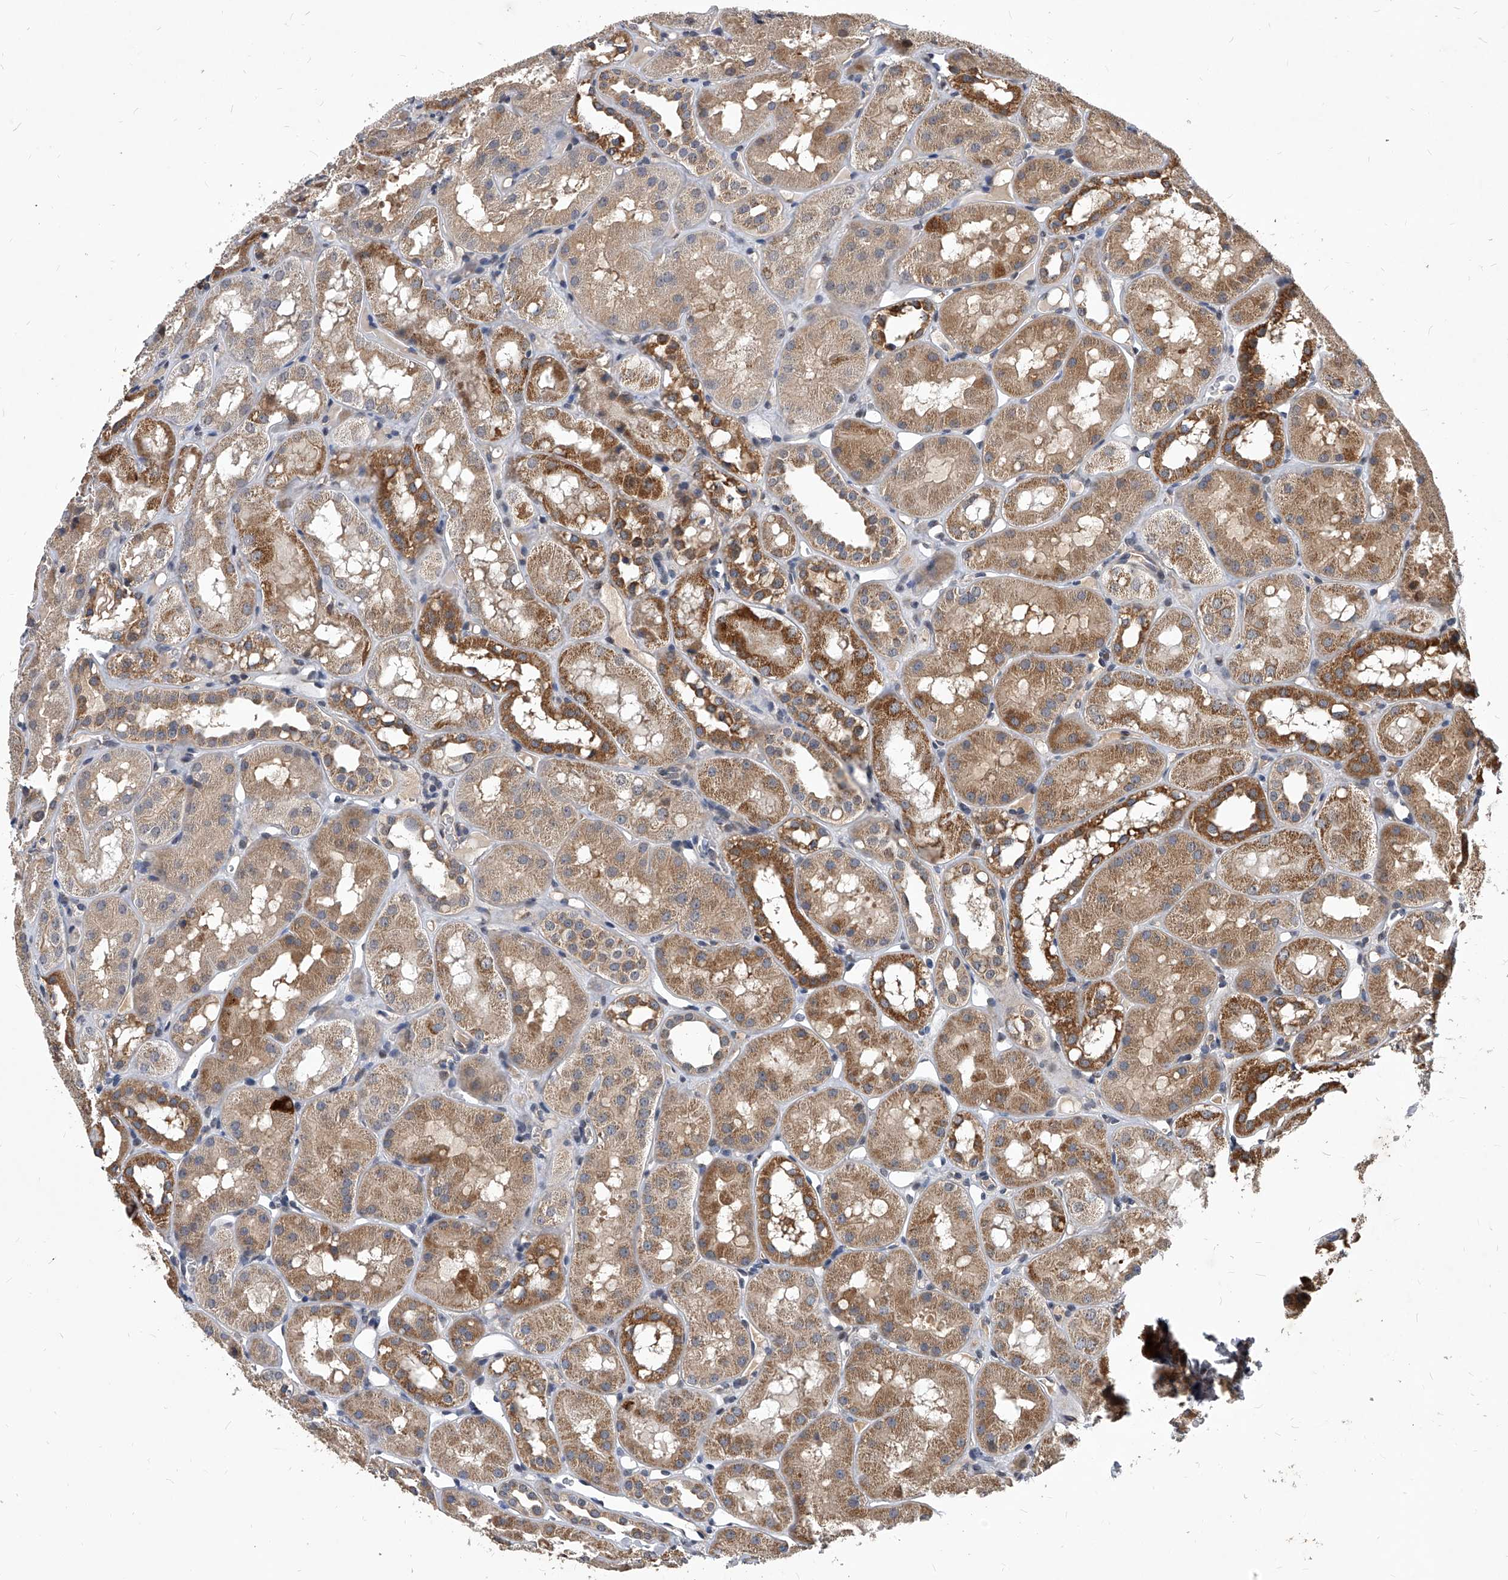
{"staining": {"intensity": "negative", "quantity": "none", "location": "none"}, "tissue": "kidney", "cell_type": "Cells in glomeruli", "image_type": "normal", "snomed": [{"axis": "morphology", "description": "Normal tissue, NOS"}, {"axis": "topography", "description": "Kidney"}], "caption": "This micrograph is of unremarkable kidney stained with immunohistochemistry to label a protein in brown with the nuclei are counter-stained blue. There is no staining in cells in glomeruli. (Immunohistochemistry, brightfield microscopy, high magnification).", "gene": "SOBP", "patient": {"sex": "male", "age": 16}}